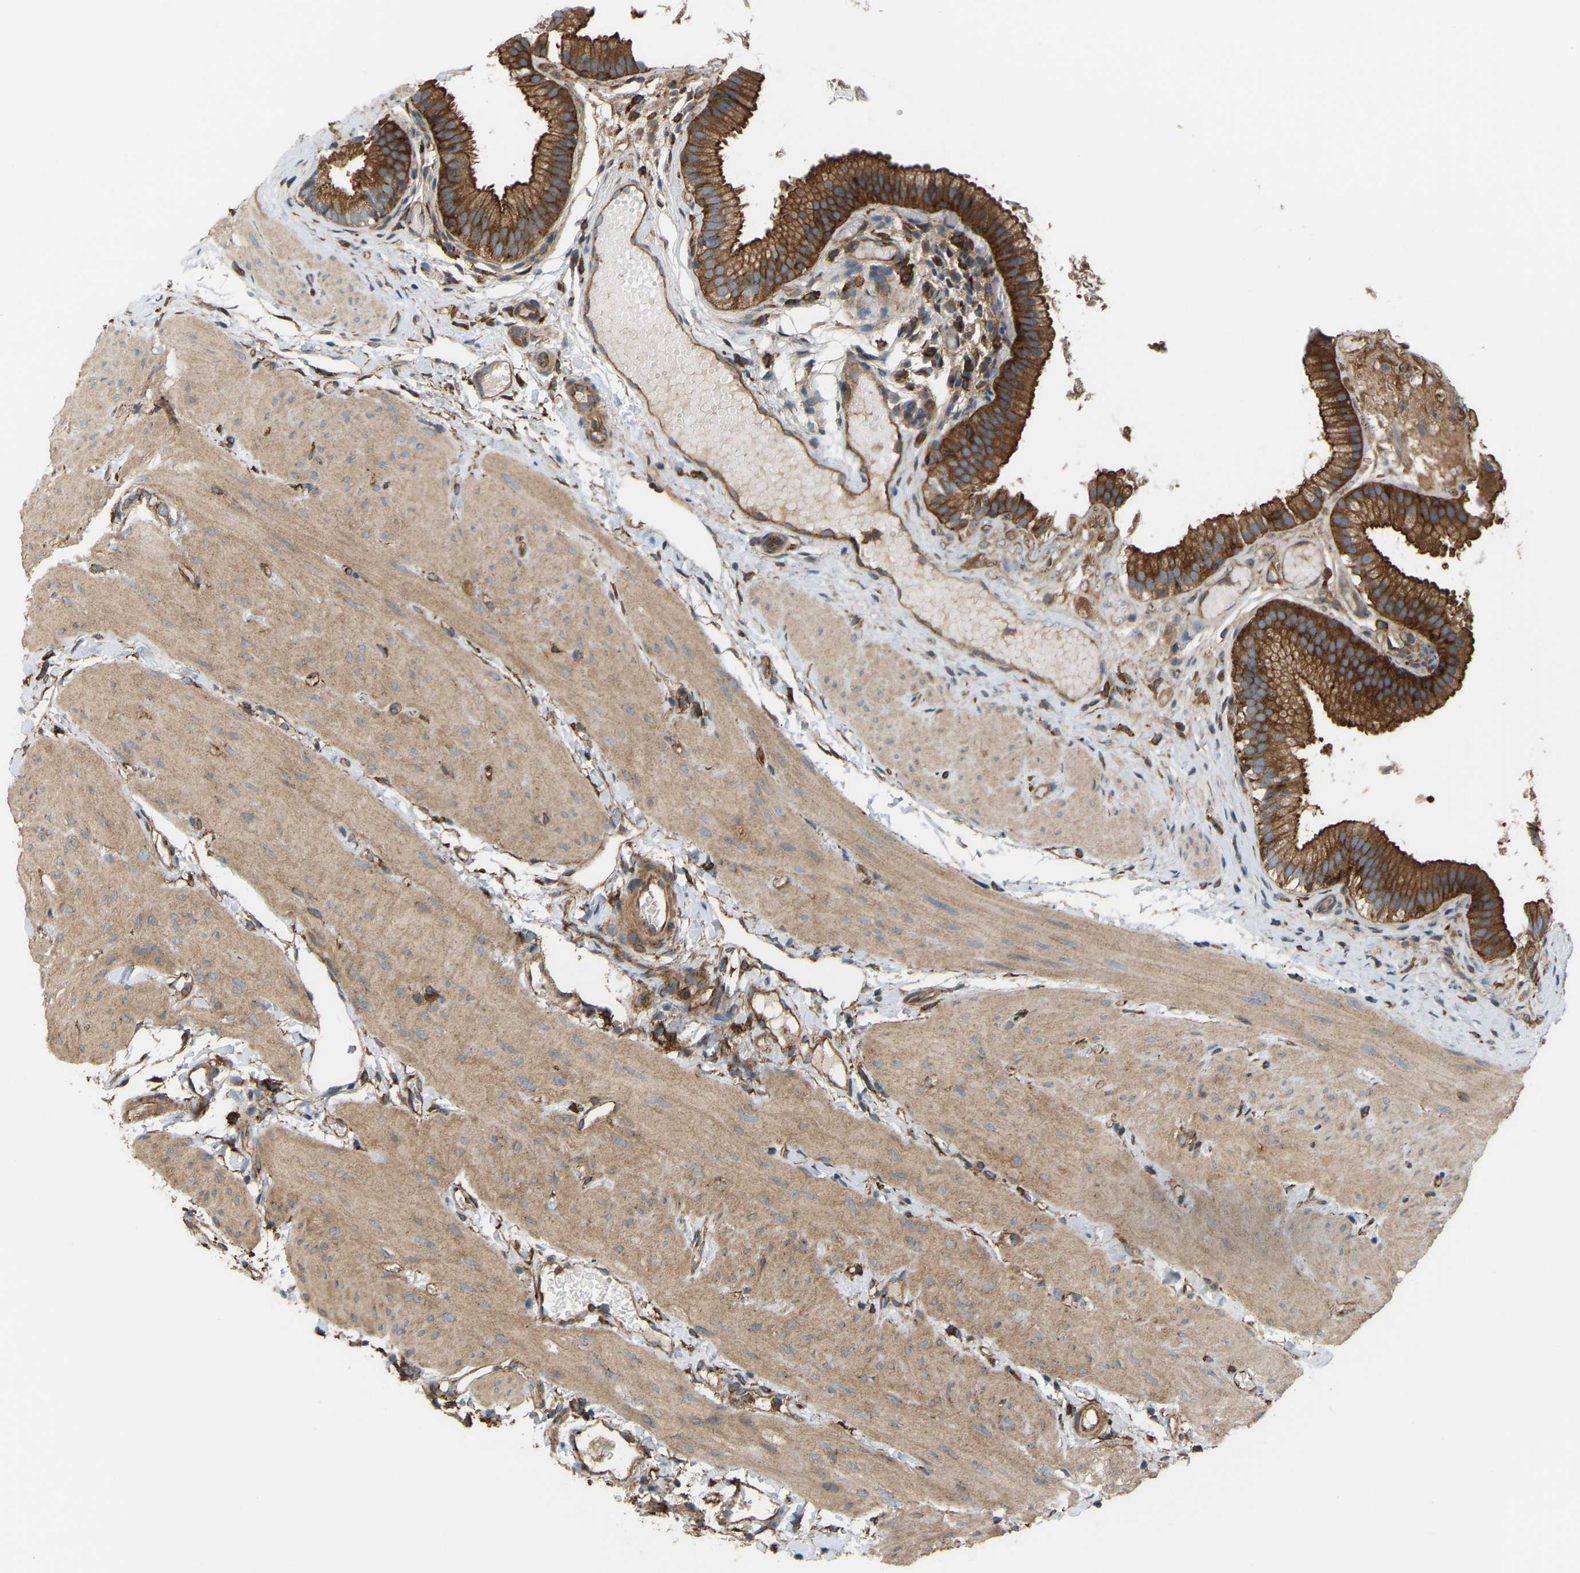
{"staining": {"intensity": "strong", "quantity": ">75%", "location": "cytoplasmic/membranous"}, "tissue": "gallbladder", "cell_type": "Glandular cells", "image_type": "normal", "snomed": [{"axis": "morphology", "description": "Normal tissue, NOS"}, {"axis": "topography", "description": "Gallbladder"}], "caption": "Strong cytoplasmic/membranous protein expression is present in about >75% of glandular cells in gallbladder. Ihc stains the protein in brown and the nuclei are stained blue.", "gene": "PICALM", "patient": {"sex": "female", "age": 26}}